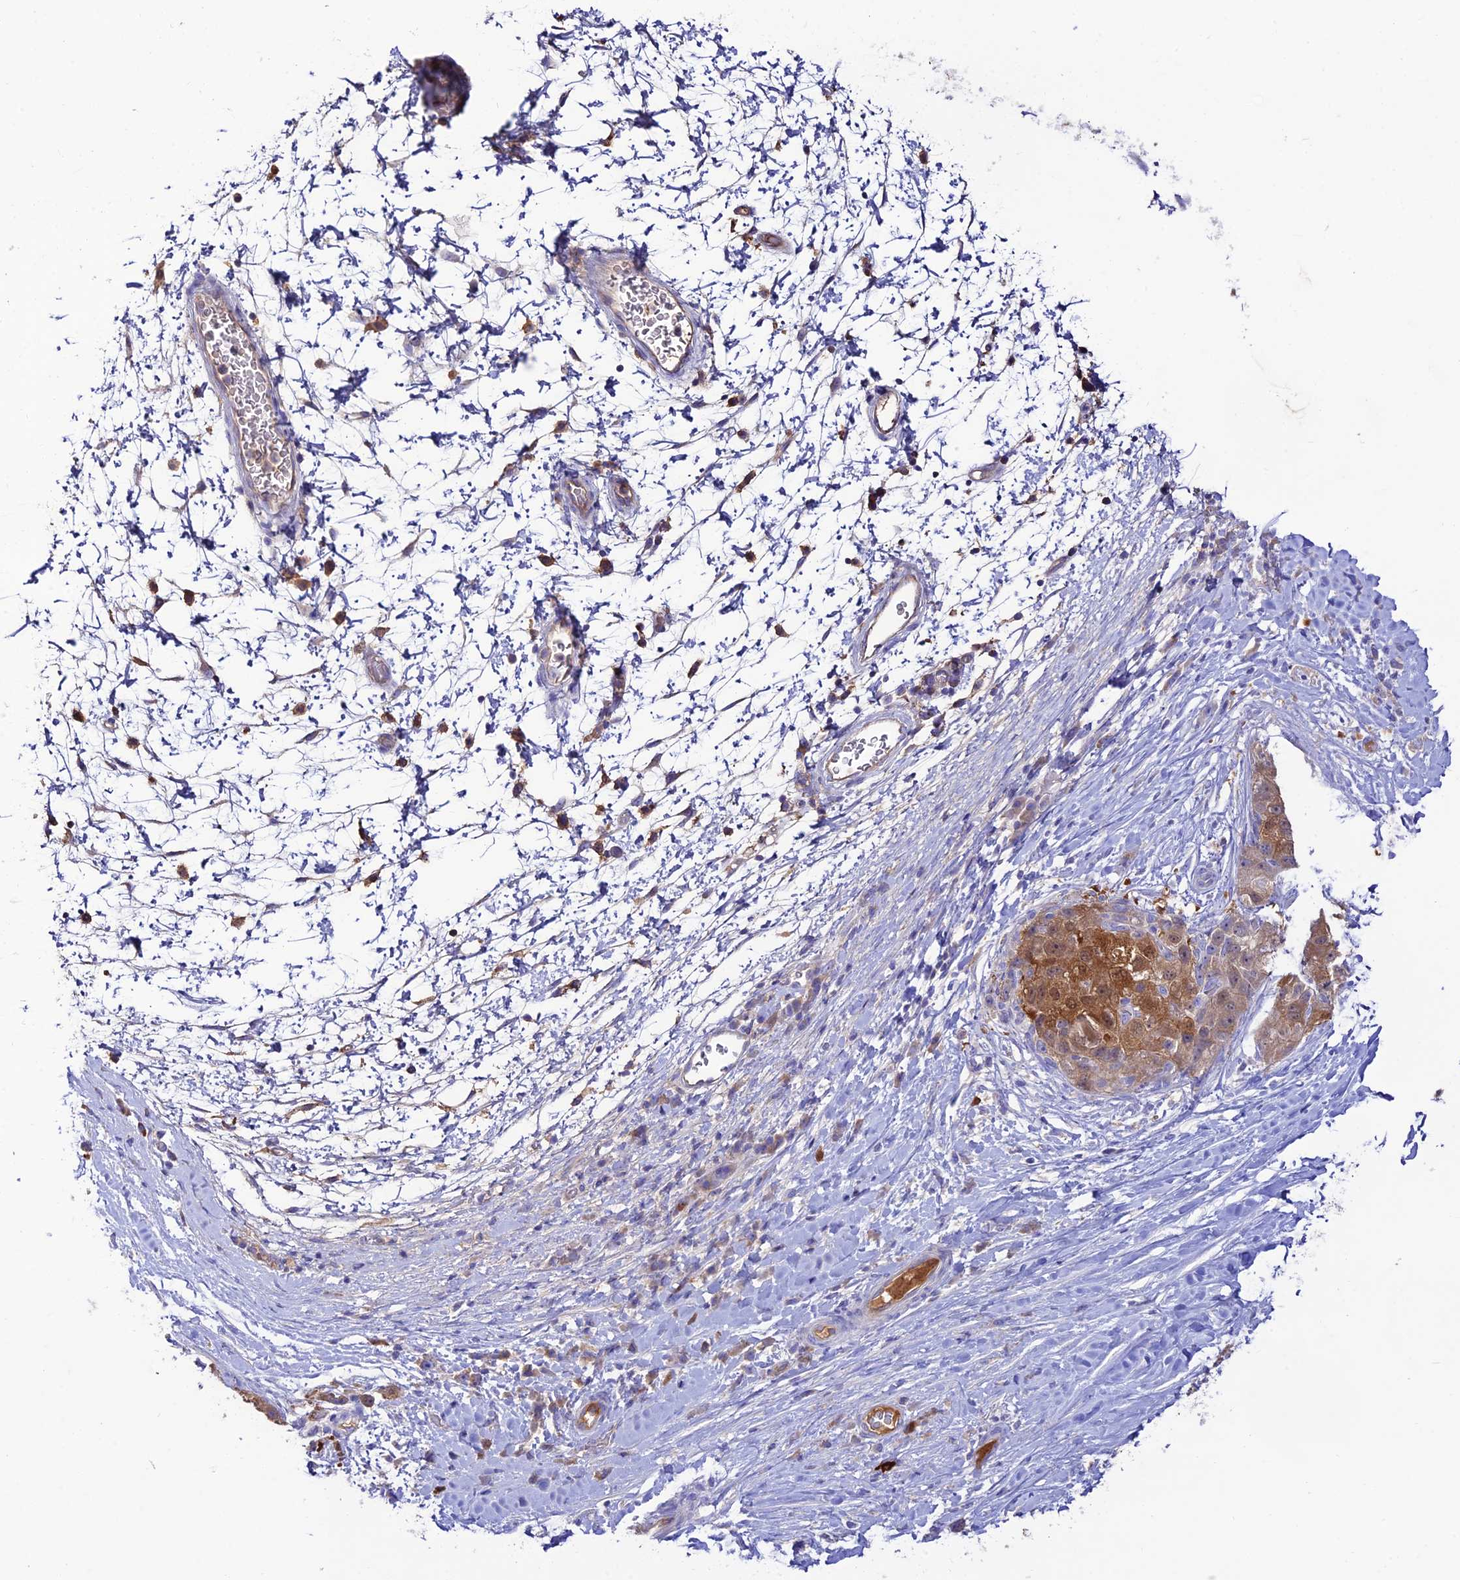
{"staining": {"intensity": "moderate", "quantity": ">75%", "location": "cytoplasmic/membranous,nuclear"}, "tissue": "liver cancer", "cell_type": "Tumor cells", "image_type": "cancer", "snomed": [{"axis": "morphology", "description": "Carcinoma, Hepatocellular, NOS"}, {"axis": "topography", "description": "Liver"}], "caption": "An image of human liver hepatocellular carcinoma stained for a protein exhibits moderate cytoplasmic/membranous and nuclear brown staining in tumor cells.", "gene": "NLRP9", "patient": {"sex": "male", "age": 80}}